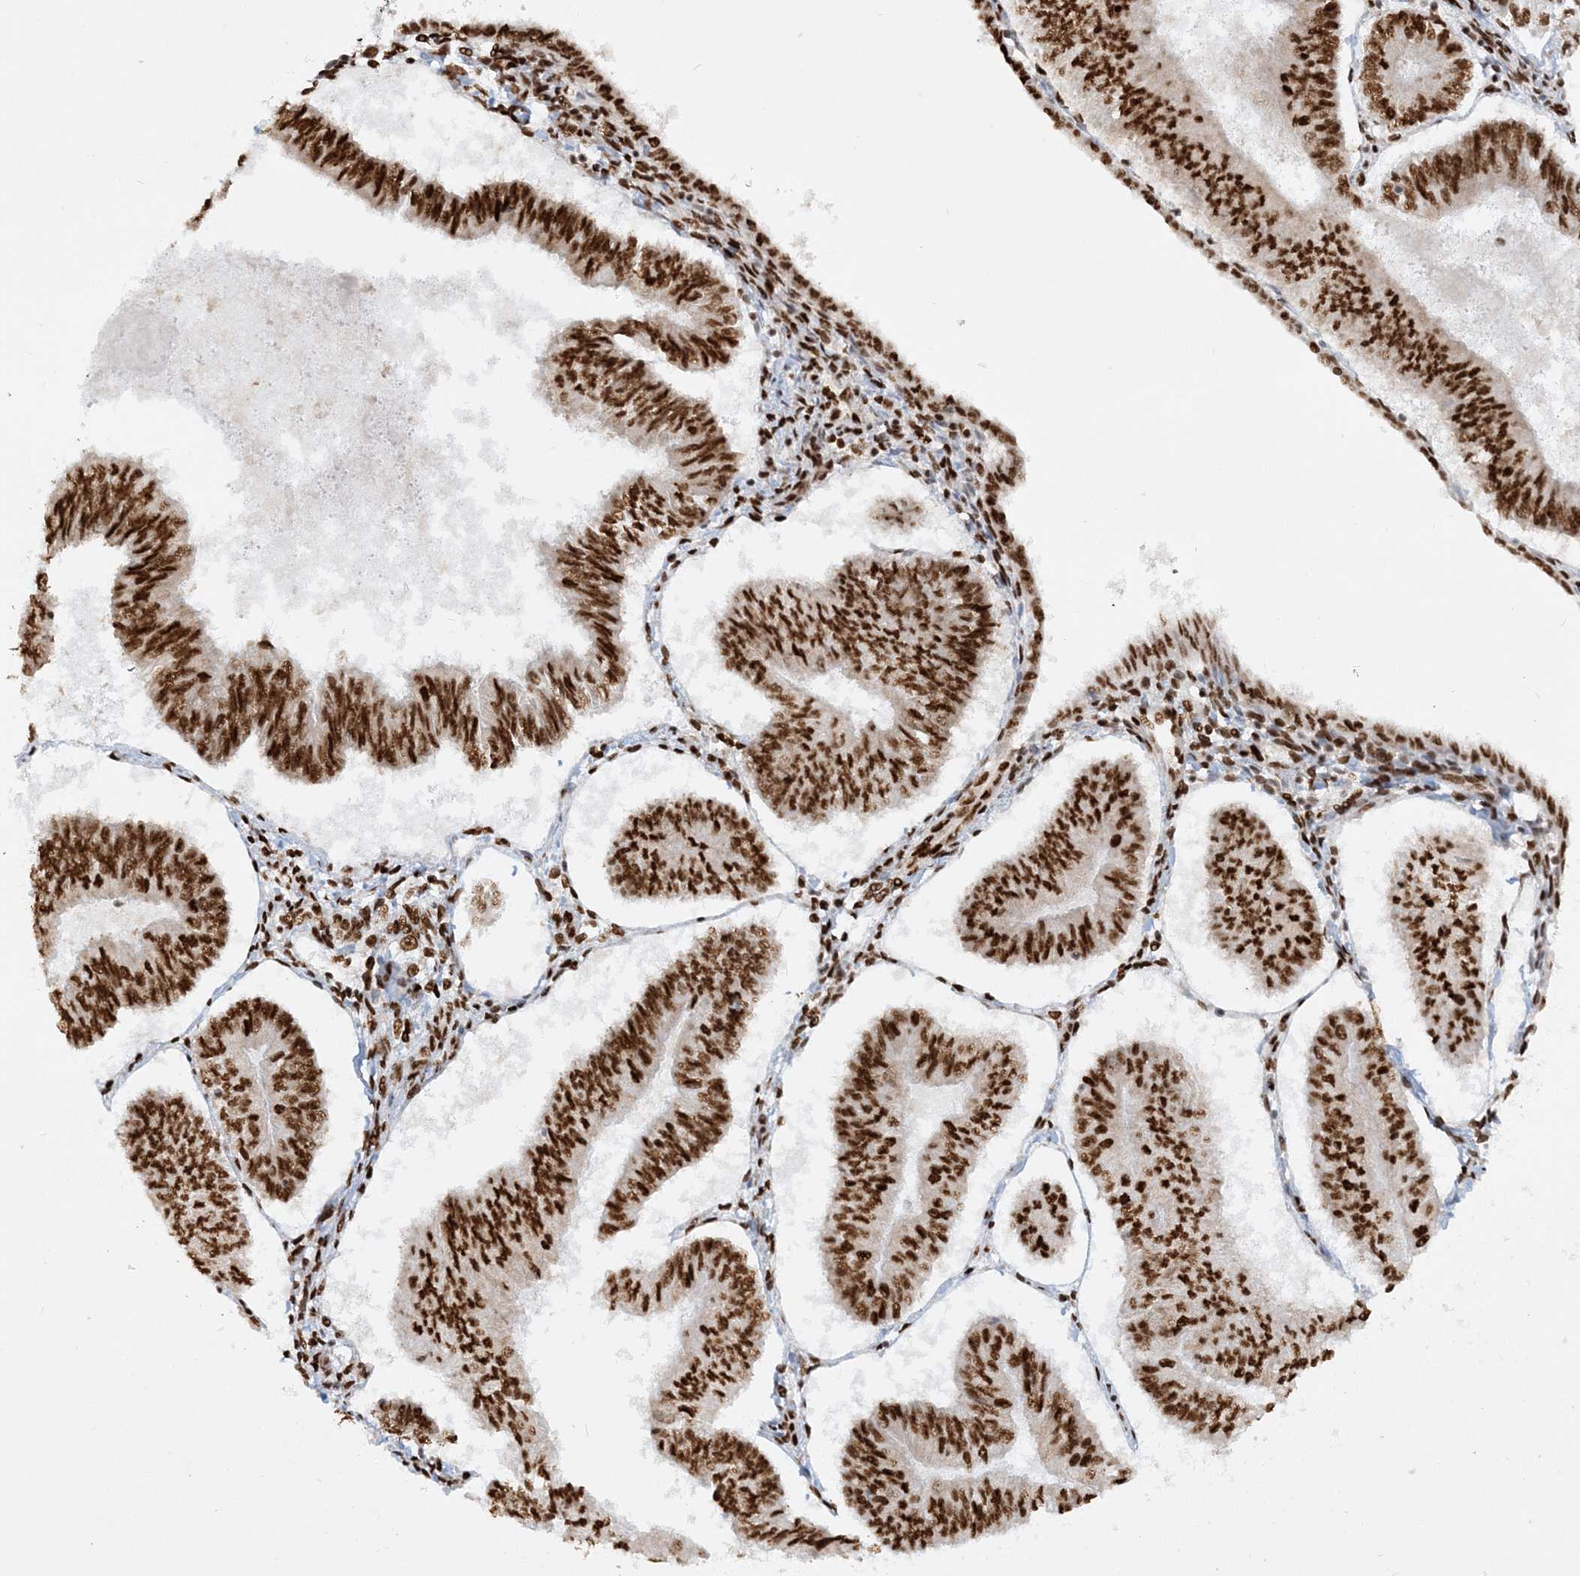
{"staining": {"intensity": "strong", "quantity": ">75%", "location": "nuclear"}, "tissue": "endometrial cancer", "cell_type": "Tumor cells", "image_type": "cancer", "snomed": [{"axis": "morphology", "description": "Adenocarcinoma, NOS"}, {"axis": "topography", "description": "Endometrium"}], "caption": "High-power microscopy captured an immunohistochemistry photomicrograph of endometrial cancer, revealing strong nuclear staining in approximately >75% of tumor cells.", "gene": "DELE1", "patient": {"sex": "female", "age": 58}}